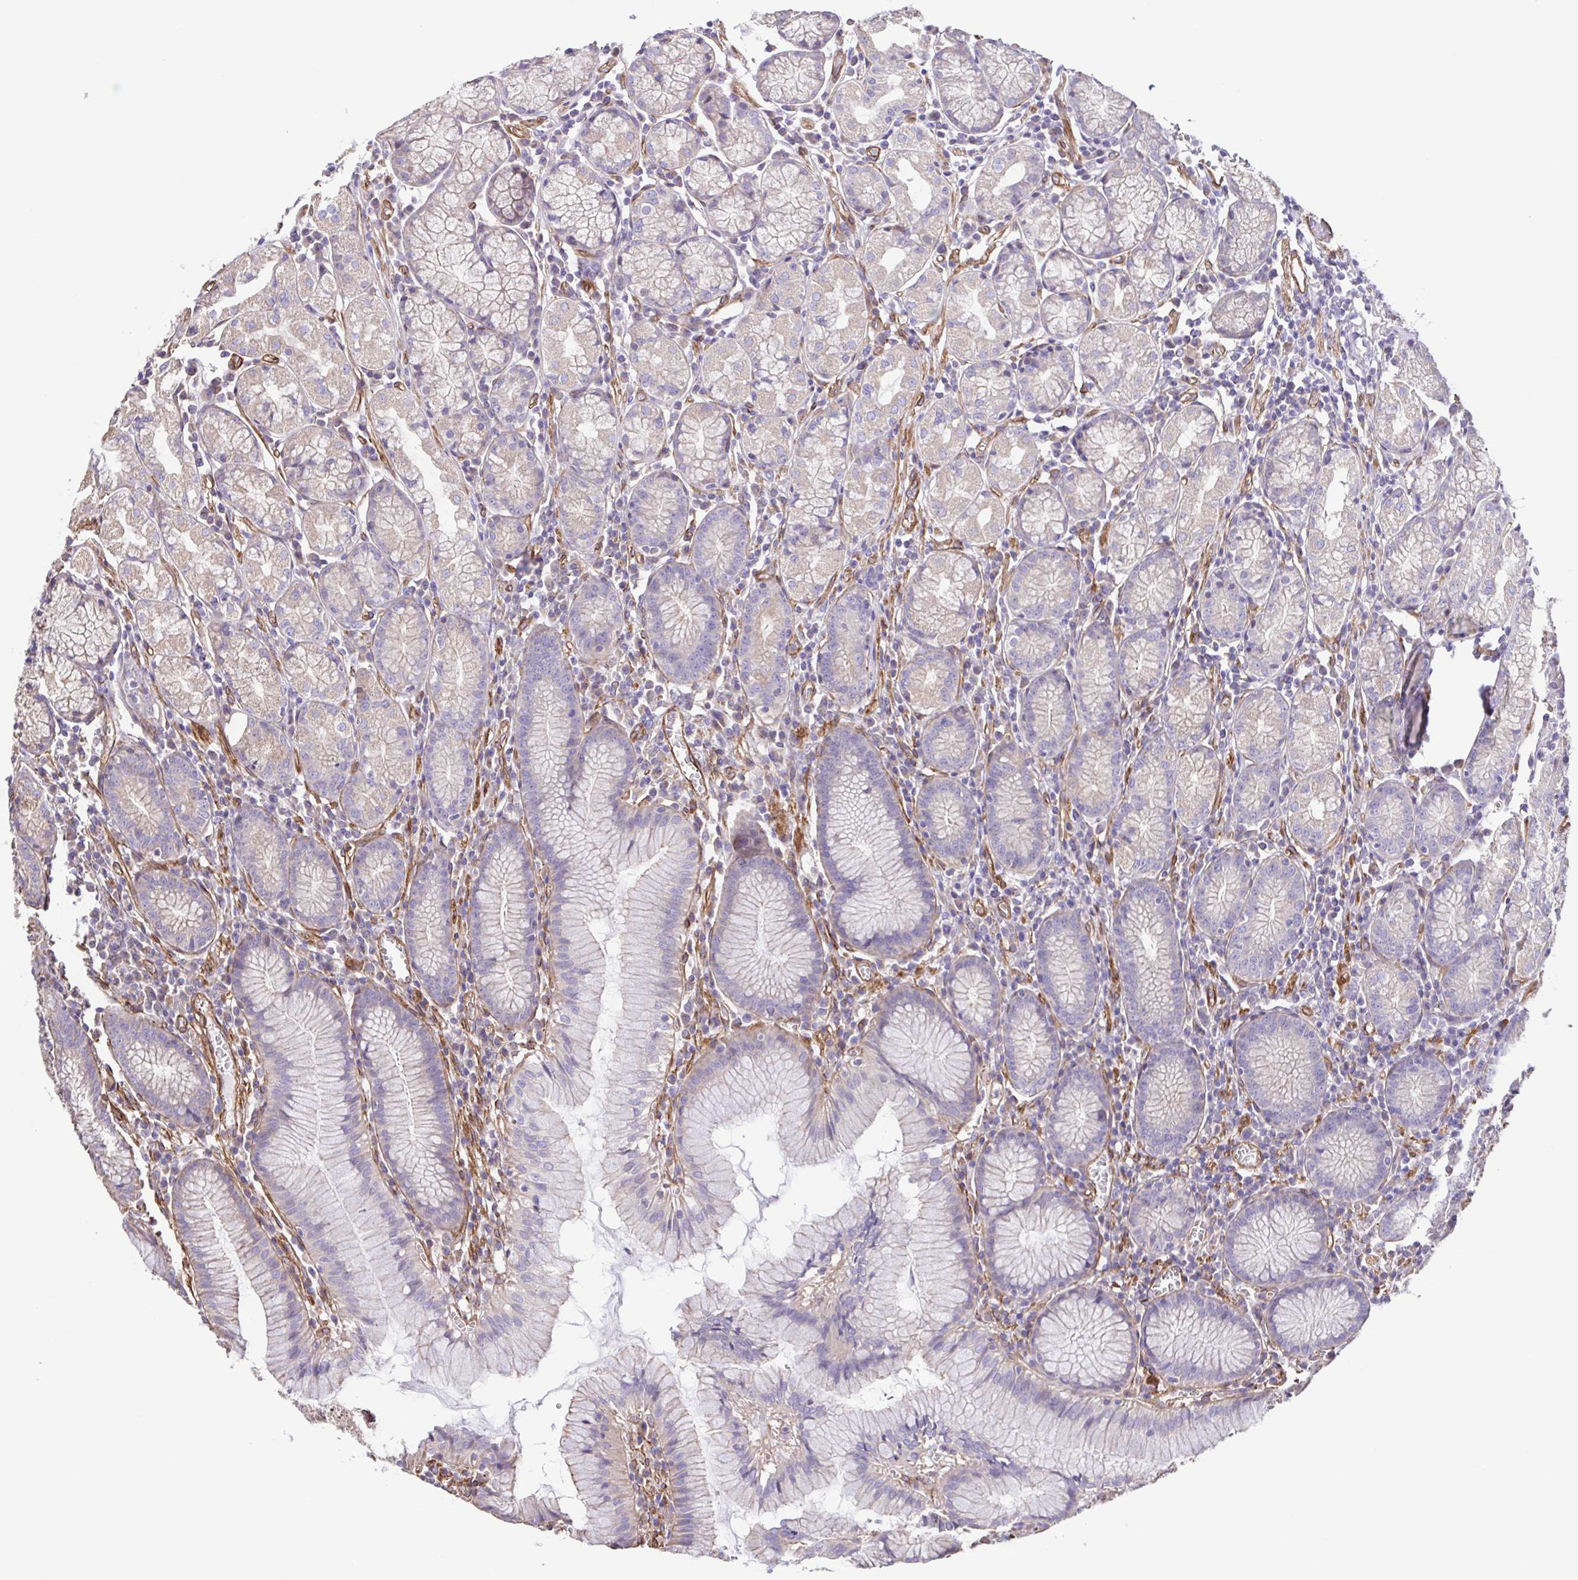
{"staining": {"intensity": "weak", "quantity": "<25%", "location": "cytoplasmic/membranous"}, "tissue": "stomach", "cell_type": "Glandular cells", "image_type": "normal", "snomed": [{"axis": "morphology", "description": "Normal tissue, NOS"}, {"axis": "topography", "description": "Stomach"}], "caption": "High magnification brightfield microscopy of unremarkable stomach stained with DAB (3,3'-diaminobenzidine) (brown) and counterstained with hematoxylin (blue): glandular cells show no significant expression. (DAB immunohistochemistry with hematoxylin counter stain).", "gene": "FLT1", "patient": {"sex": "male", "age": 55}}